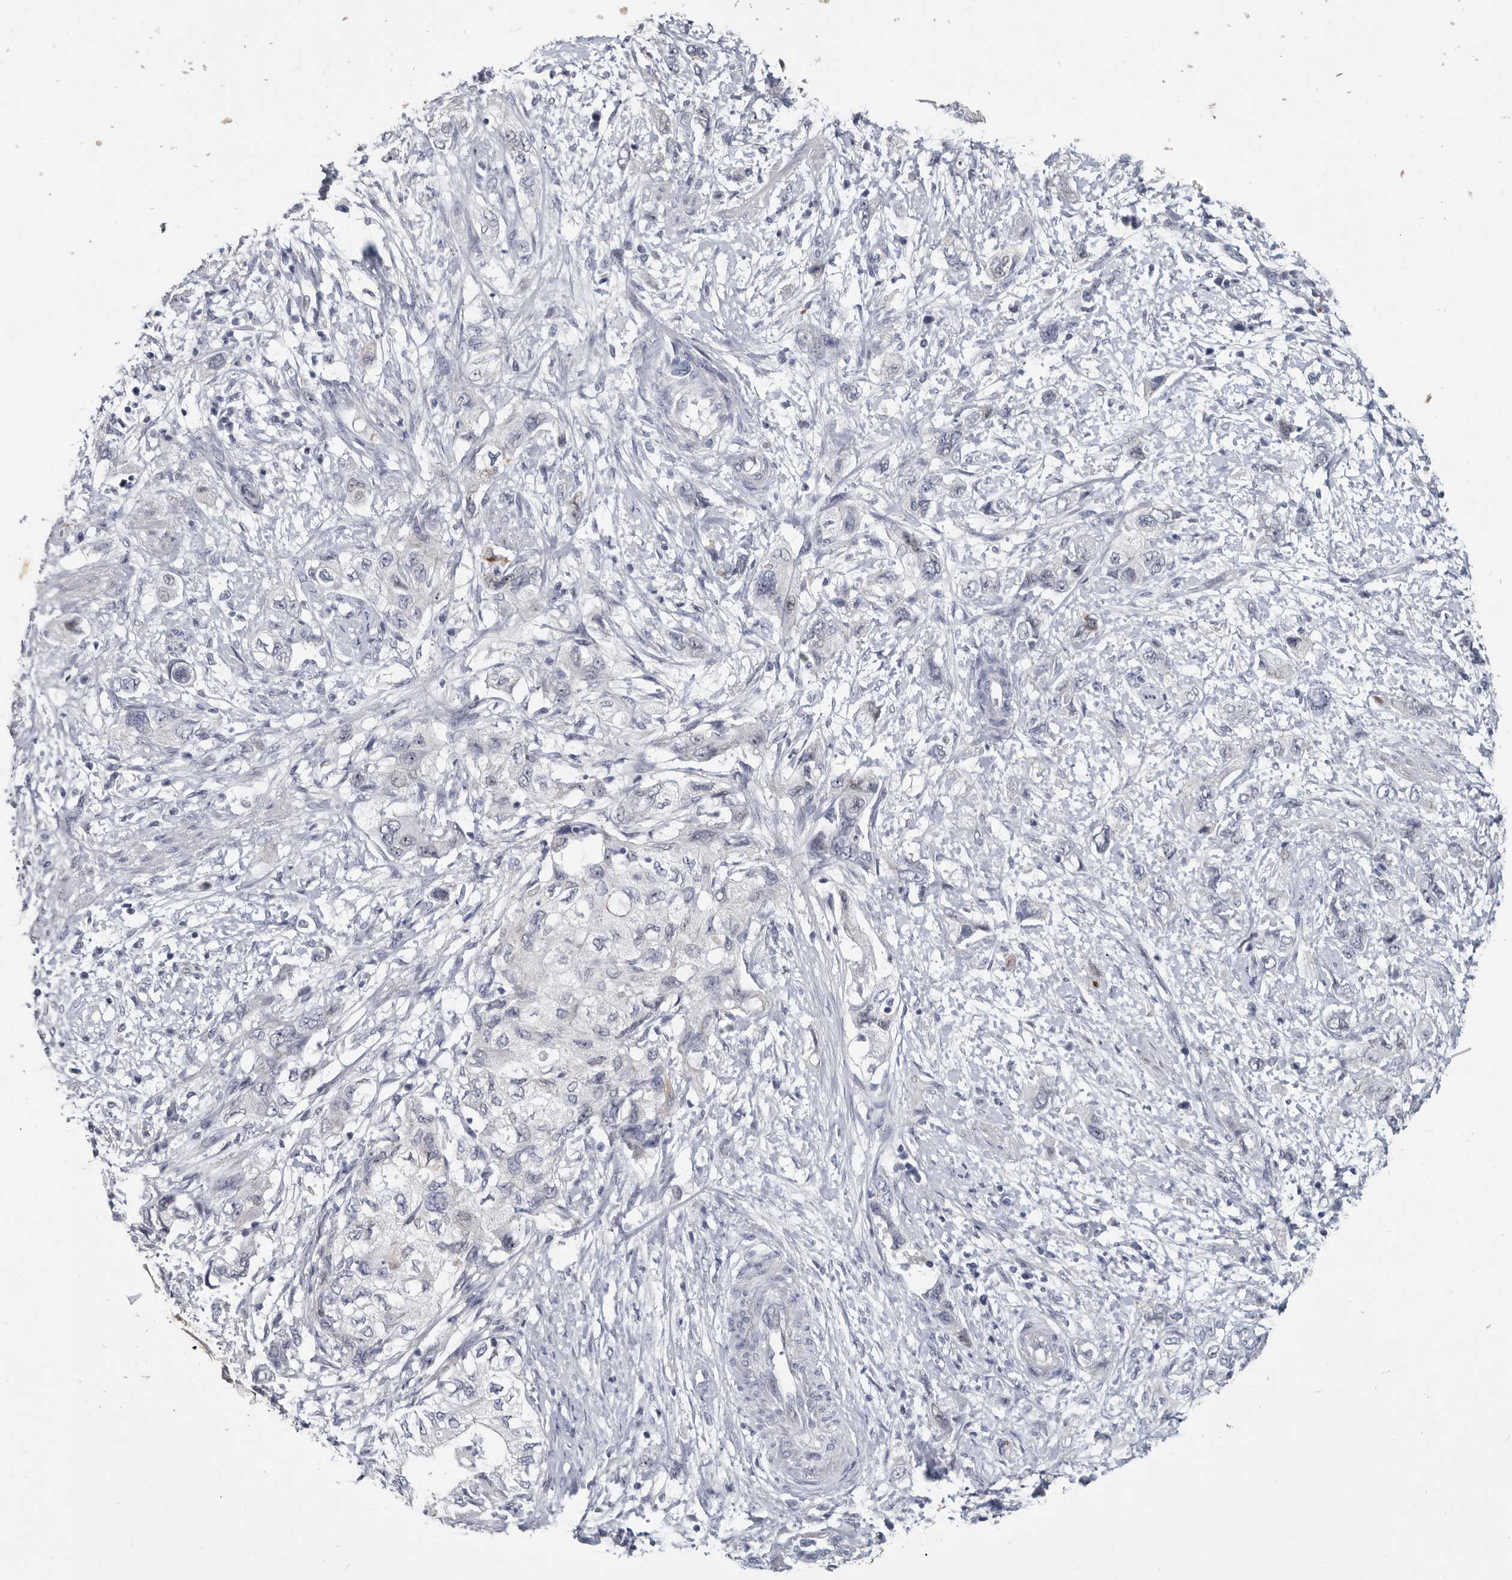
{"staining": {"intensity": "negative", "quantity": "none", "location": "none"}, "tissue": "pancreatic cancer", "cell_type": "Tumor cells", "image_type": "cancer", "snomed": [{"axis": "morphology", "description": "Adenocarcinoma, NOS"}, {"axis": "topography", "description": "Pancreas"}], "caption": "The histopathology image reveals no staining of tumor cells in adenocarcinoma (pancreatic).", "gene": "WRAP73", "patient": {"sex": "female", "age": 73}}